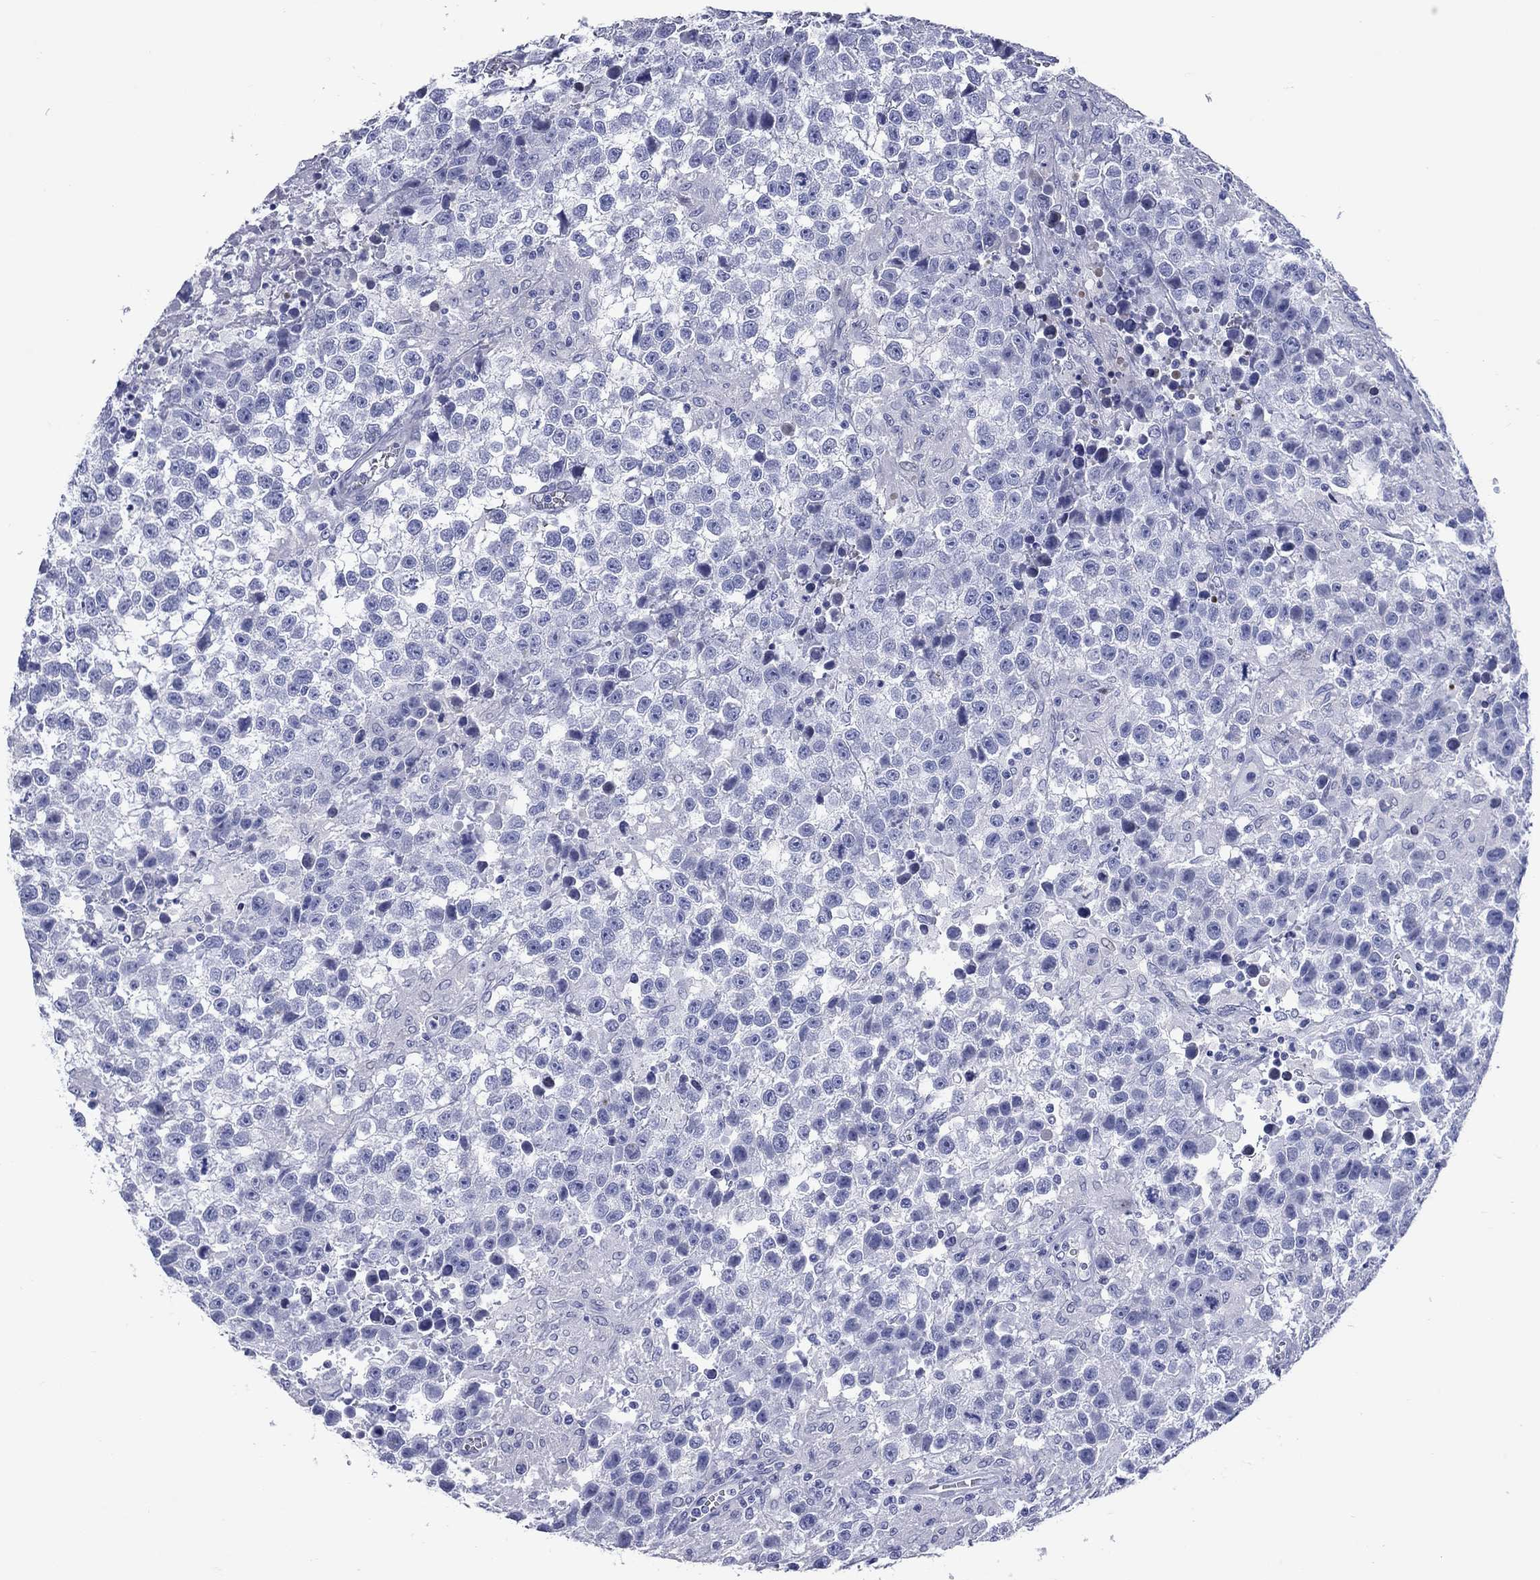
{"staining": {"intensity": "negative", "quantity": "none", "location": "none"}, "tissue": "testis cancer", "cell_type": "Tumor cells", "image_type": "cancer", "snomed": [{"axis": "morphology", "description": "Seminoma, NOS"}, {"axis": "topography", "description": "Testis"}], "caption": "High magnification brightfield microscopy of testis cancer stained with DAB (brown) and counterstained with hematoxylin (blue): tumor cells show no significant staining.", "gene": "CCNA1", "patient": {"sex": "male", "age": 43}}